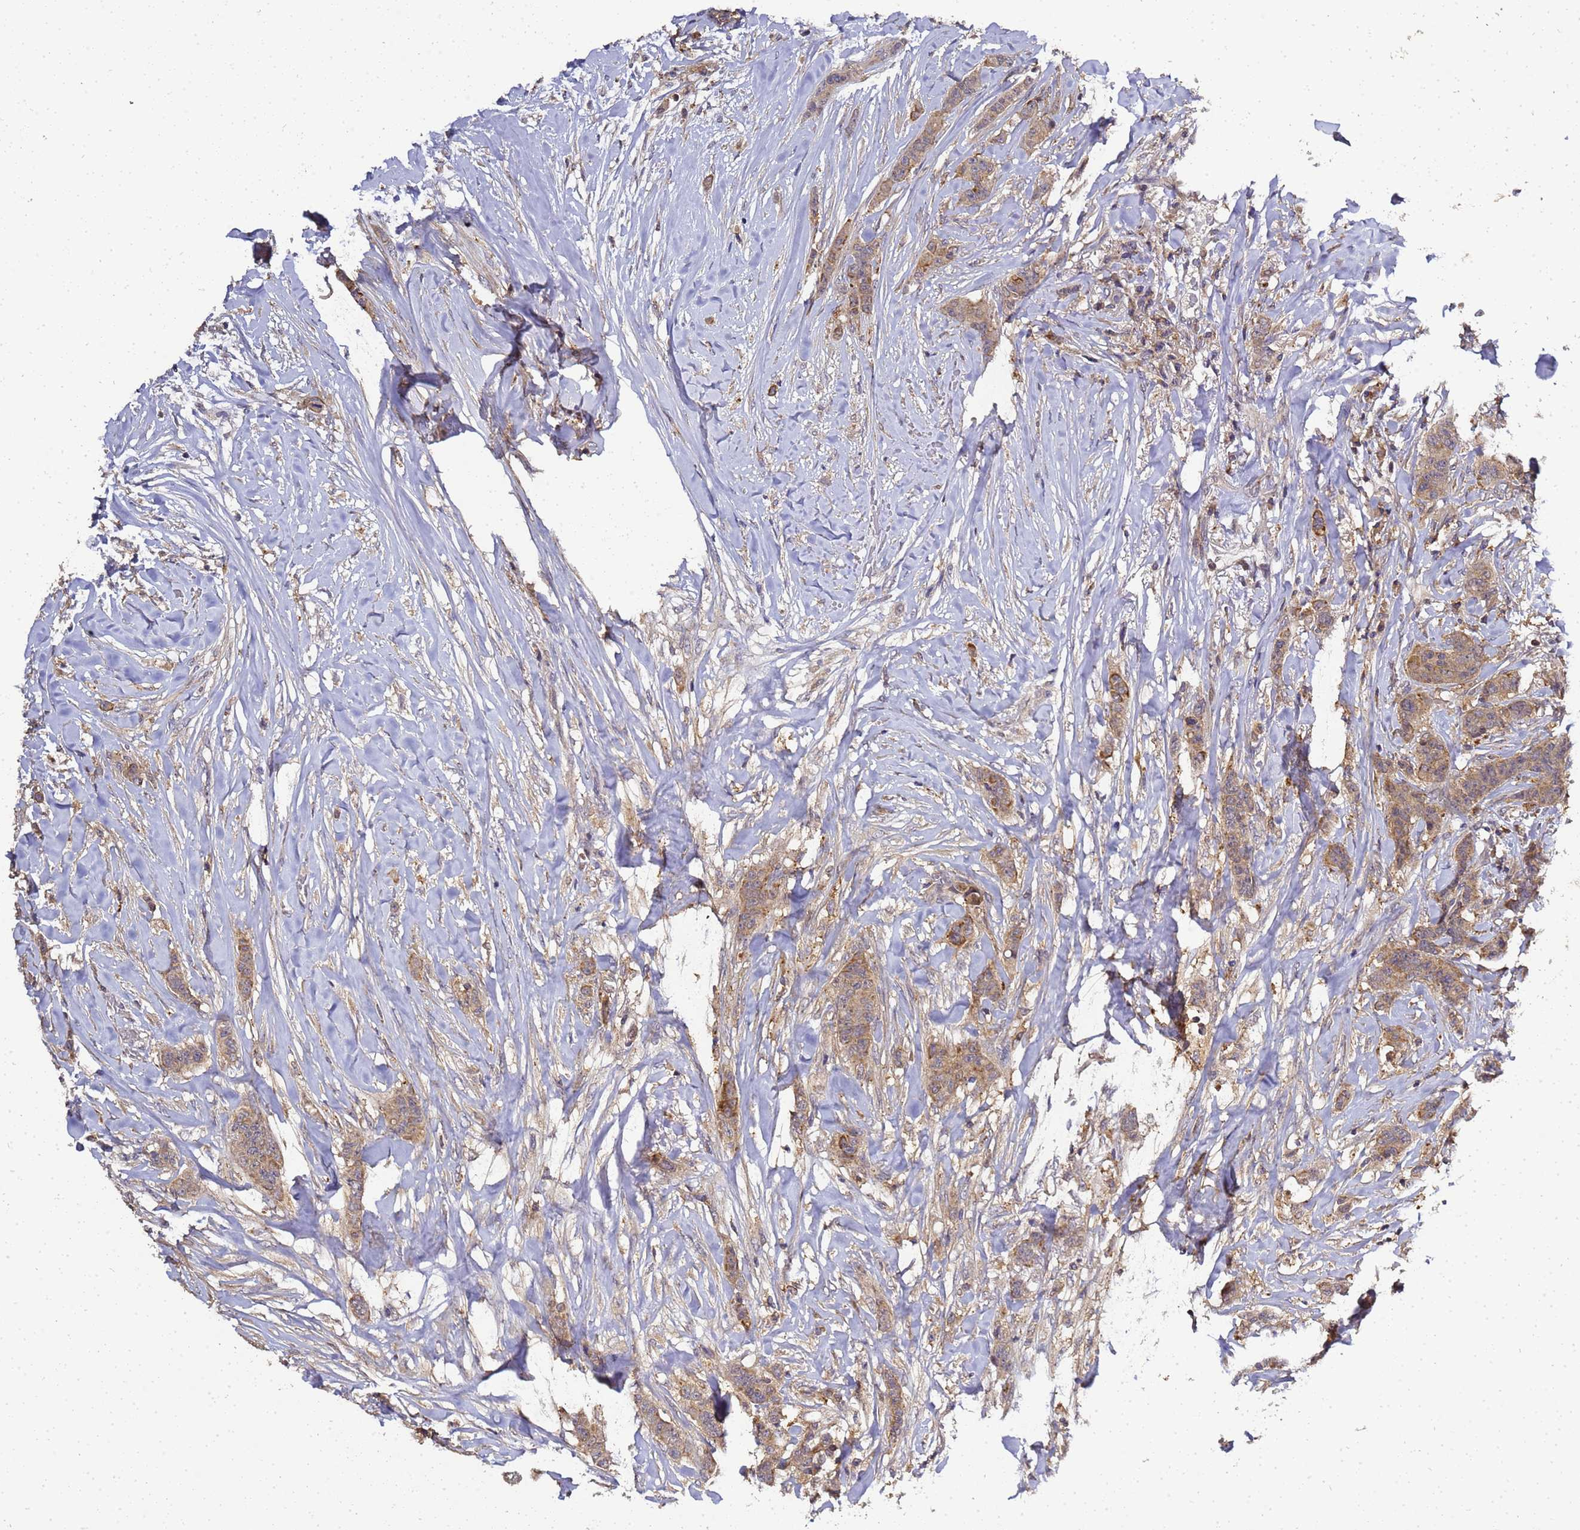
{"staining": {"intensity": "moderate", "quantity": ">75%", "location": "cytoplasmic/membranous"}, "tissue": "breast cancer", "cell_type": "Tumor cells", "image_type": "cancer", "snomed": [{"axis": "morphology", "description": "Duct carcinoma"}, {"axis": "topography", "description": "Breast"}], "caption": "High-power microscopy captured an immunohistochemistry (IHC) photomicrograph of invasive ductal carcinoma (breast), revealing moderate cytoplasmic/membranous expression in approximately >75% of tumor cells. (Brightfield microscopy of DAB IHC at high magnification).", "gene": "LGI4", "patient": {"sex": "female", "age": 40}}